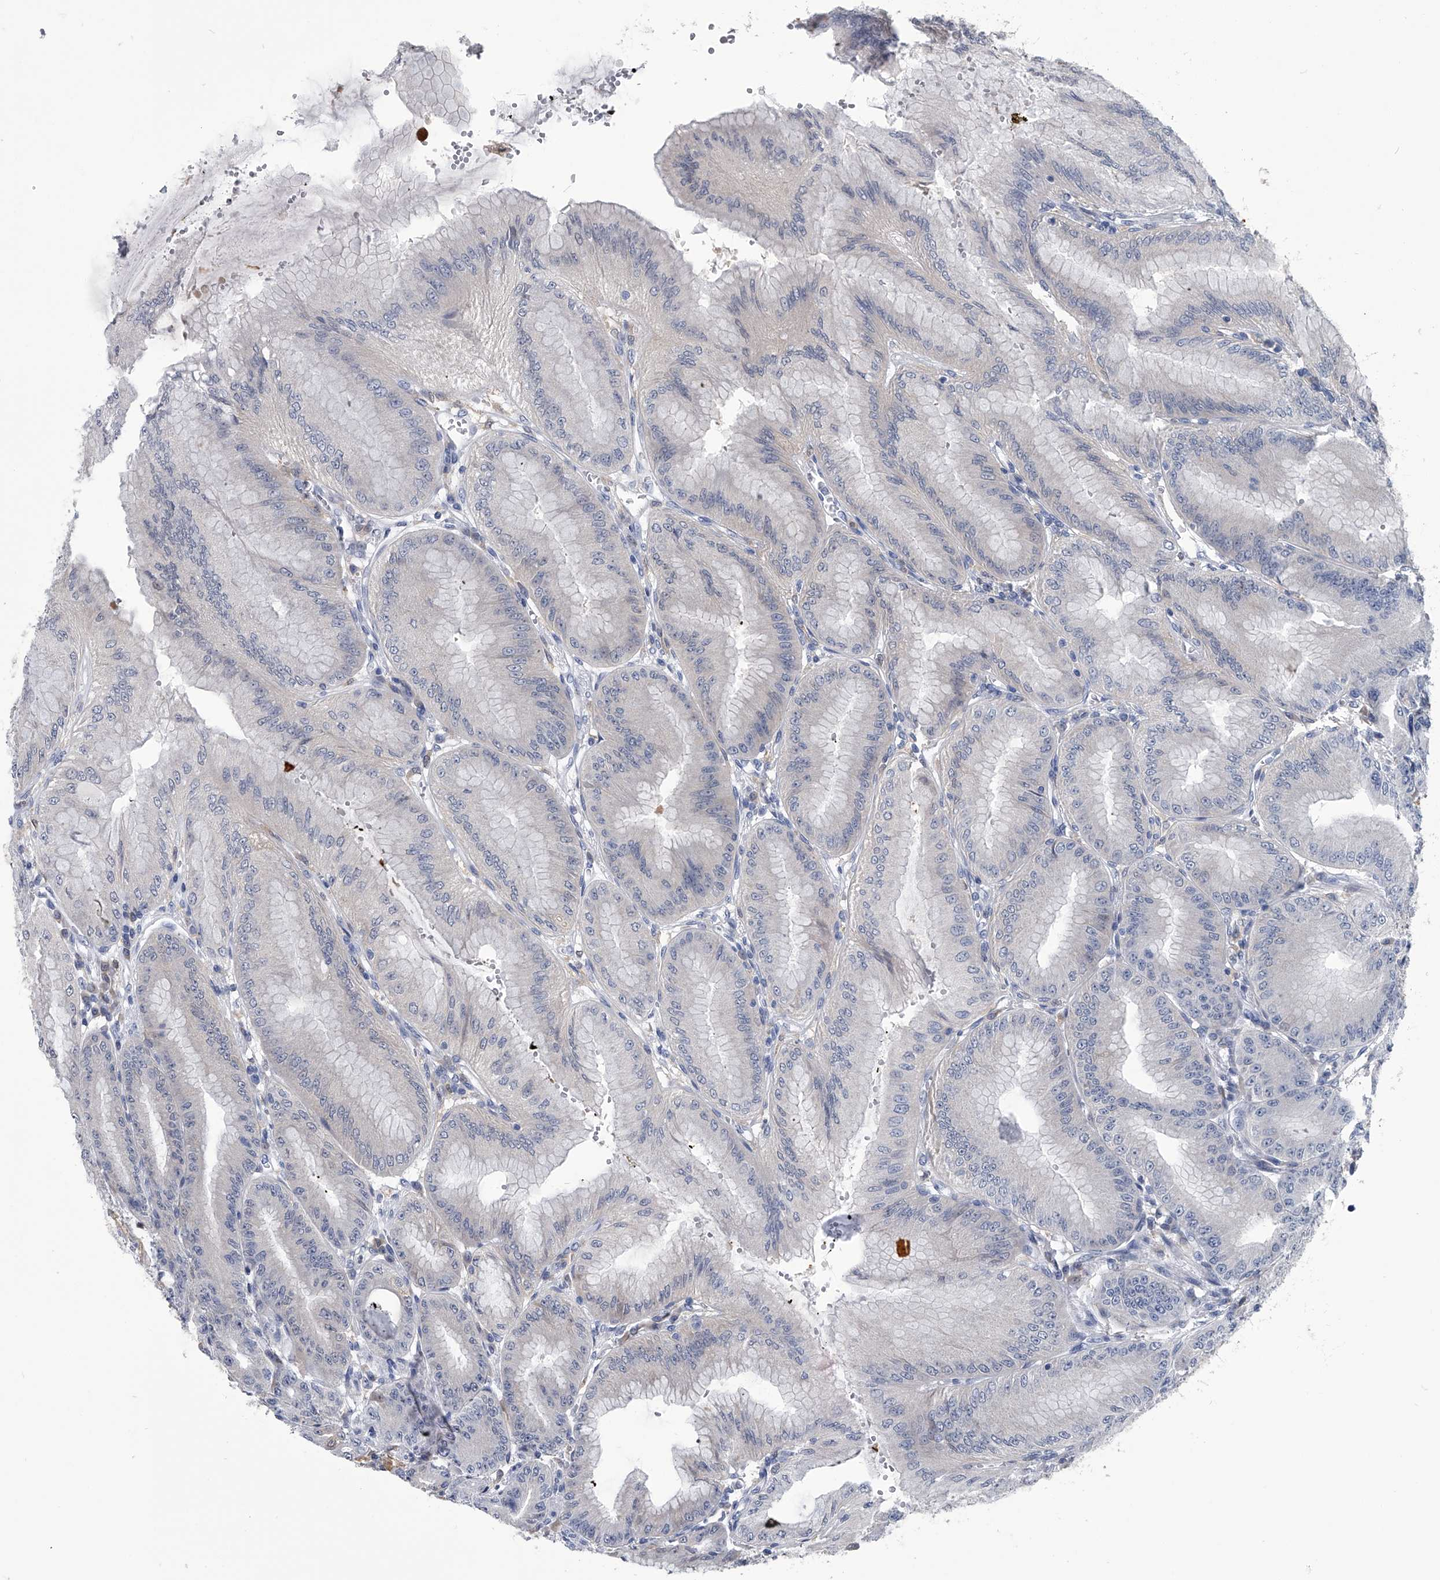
{"staining": {"intensity": "moderate", "quantity": "25%-75%", "location": "cytoplasmic/membranous,nuclear"}, "tissue": "stomach", "cell_type": "Glandular cells", "image_type": "normal", "snomed": [{"axis": "morphology", "description": "Normal tissue, NOS"}, {"axis": "topography", "description": "Stomach, lower"}], "caption": "A photomicrograph showing moderate cytoplasmic/membranous,nuclear staining in about 25%-75% of glandular cells in benign stomach, as visualized by brown immunohistochemical staining.", "gene": "PDXK", "patient": {"sex": "male", "age": 71}}